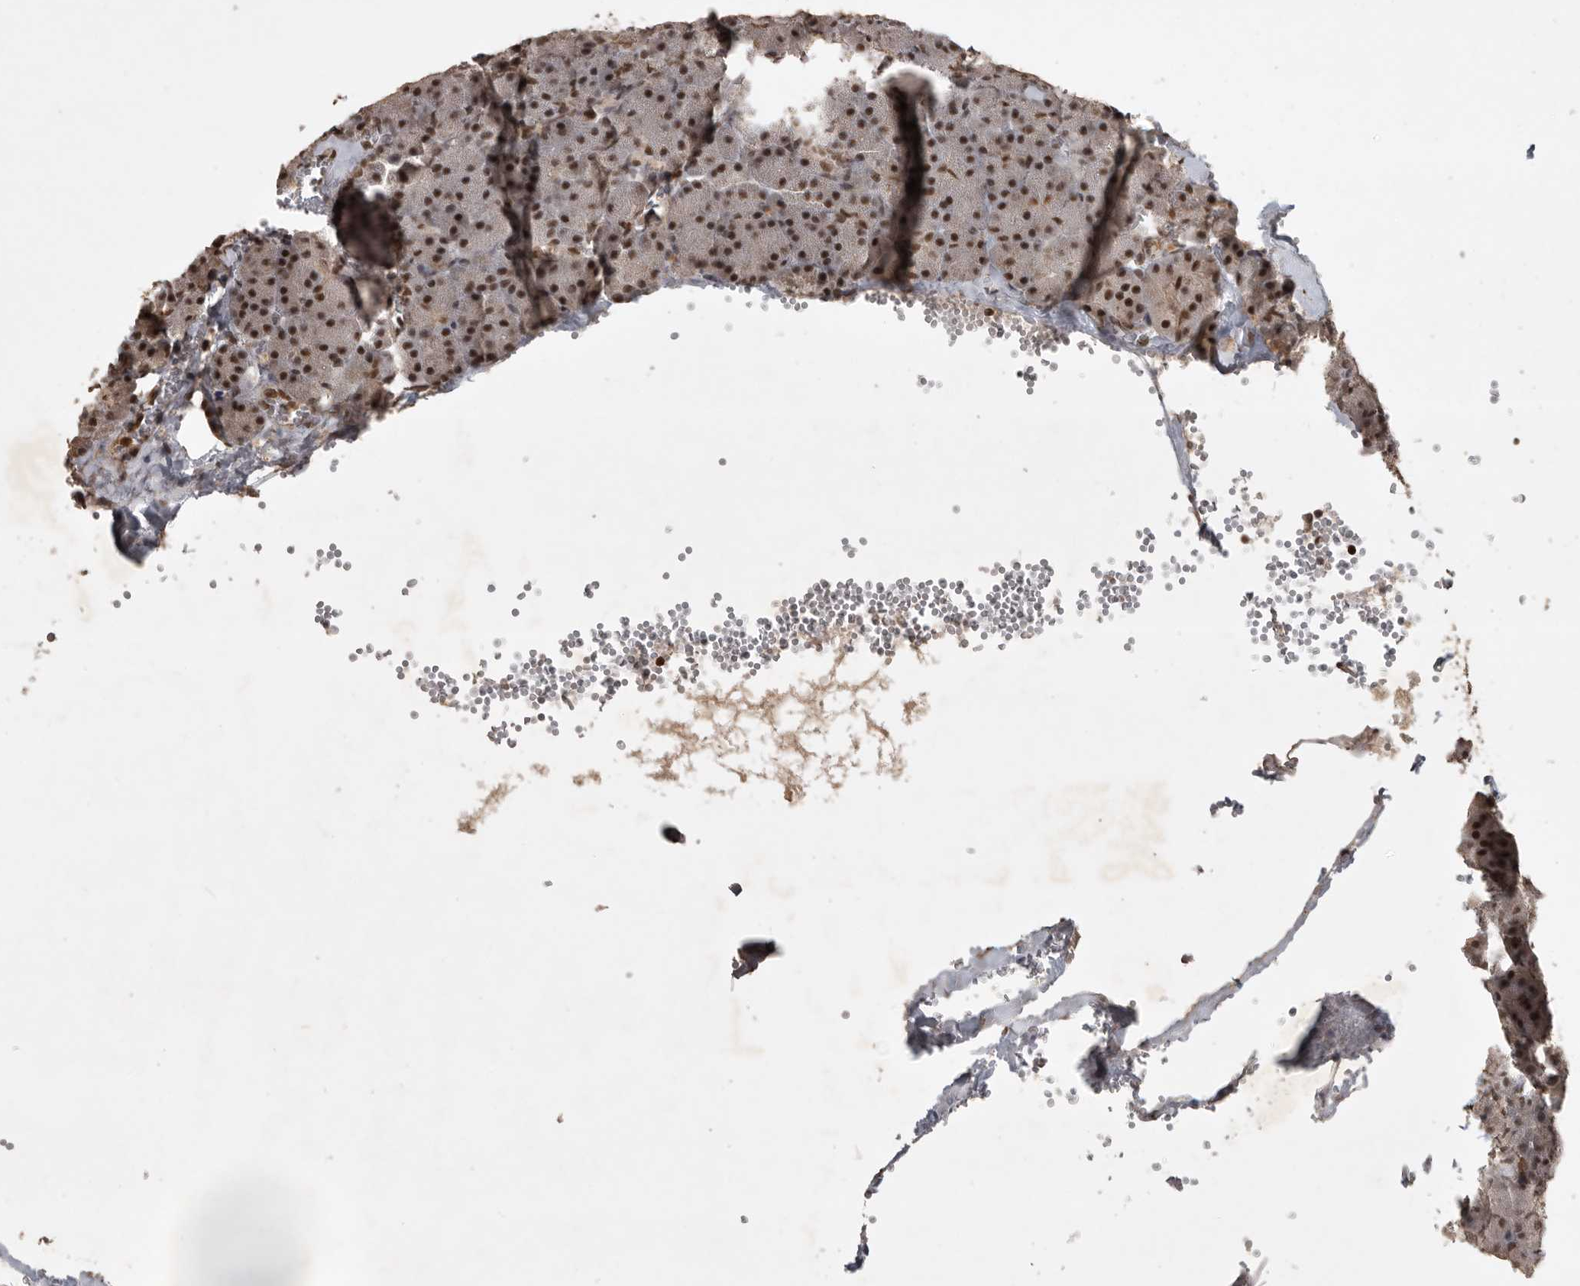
{"staining": {"intensity": "moderate", "quantity": ">75%", "location": "nuclear"}, "tissue": "pancreas", "cell_type": "Exocrine glandular cells", "image_type": "normal", "snomed": [{"axis": "morphology", "description": "Normal tissue, NOS"}, {"axis": "morphology", "description": "Carcinoid, malignant, NOS"}, {"axis": "topography", "description": "Pancreas"}], "caption": "The image shows a brown stain indicating the presence of a protein in the nuclear of exocrine glandular cells in pancreas.", "gene": "CBLL1", "patient": {"sex": "female", "age": 35}}